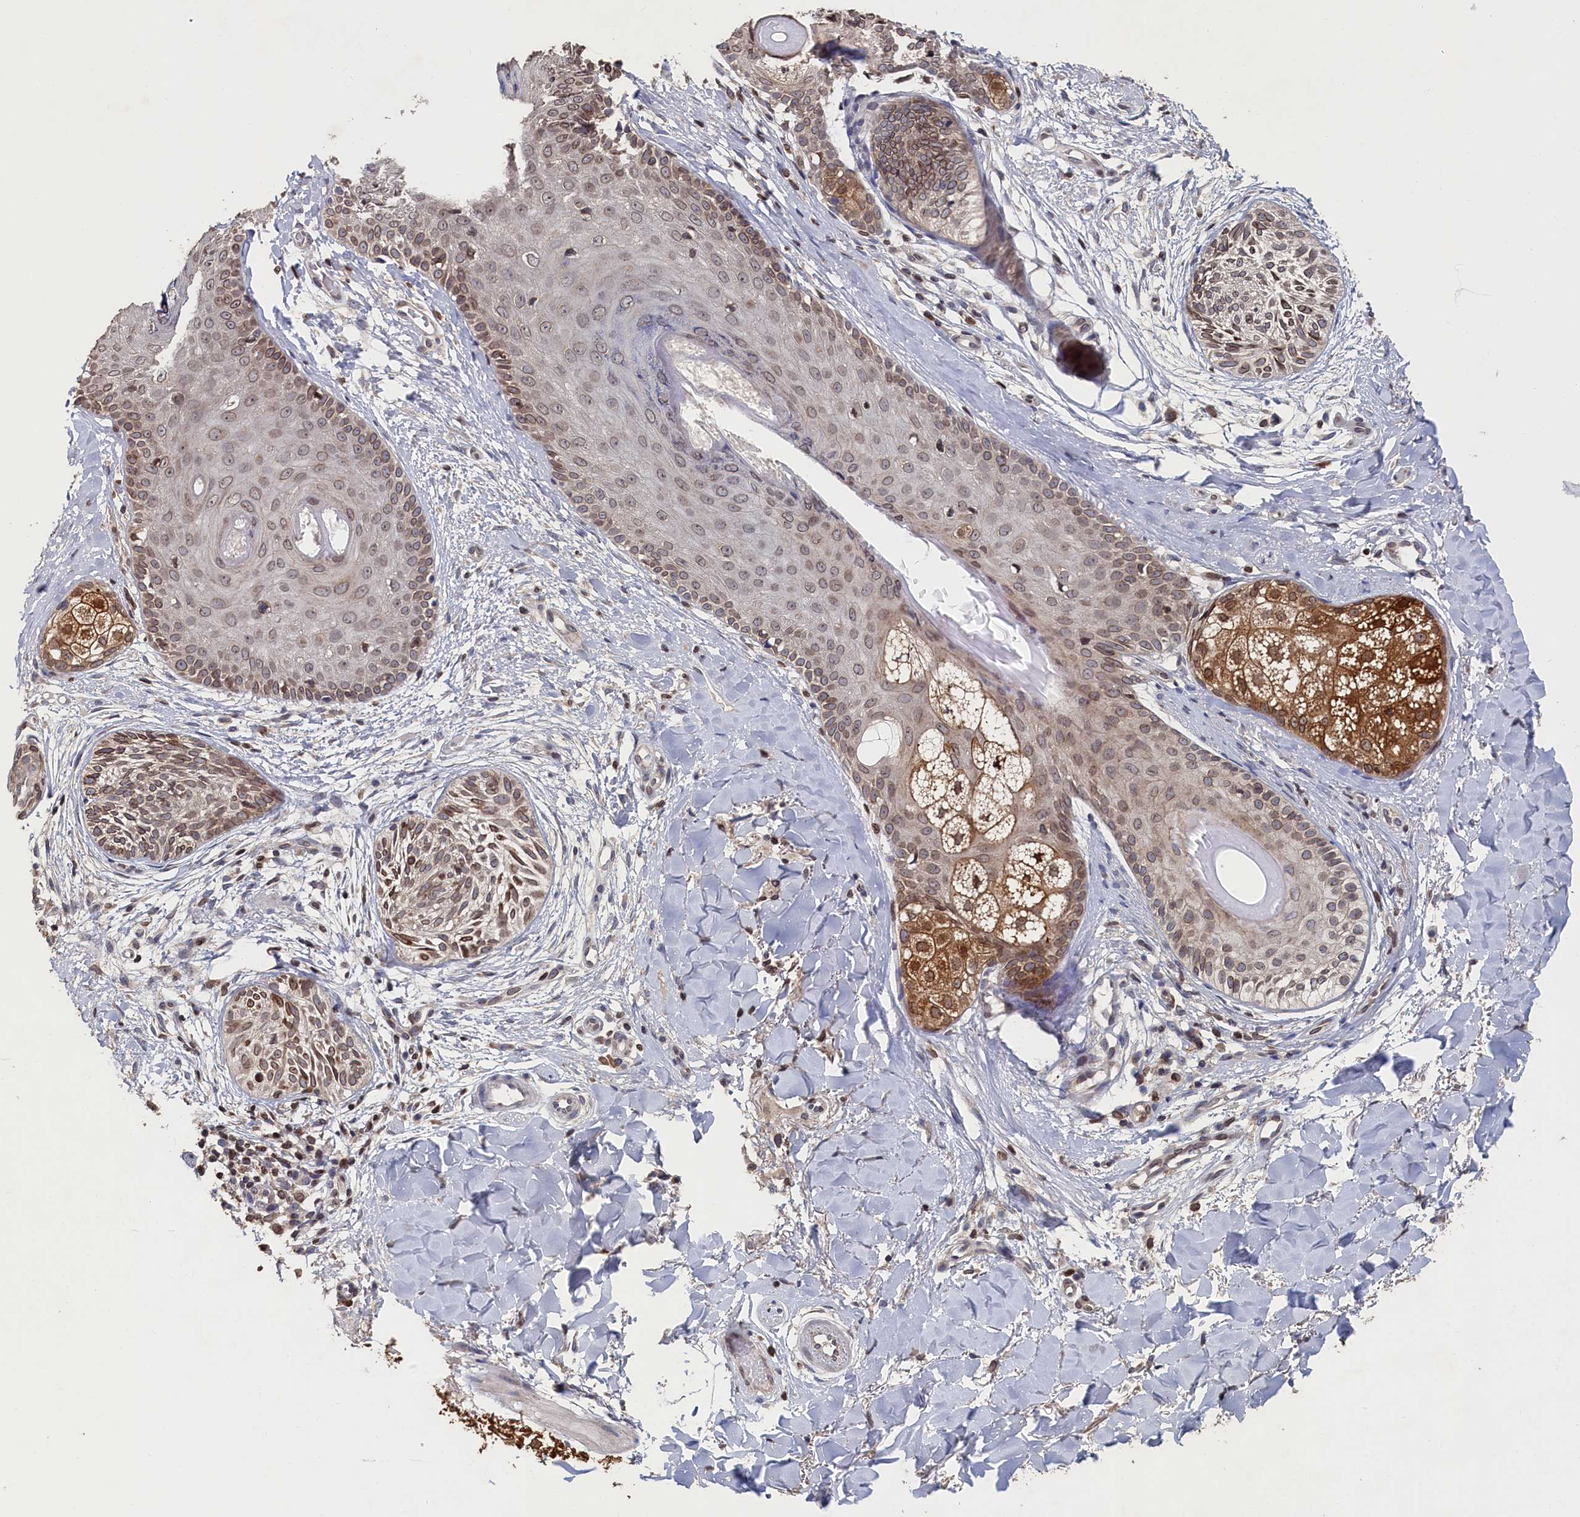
{"staining": {"intensity": "moderate", "quantity": ">75%", "location": "cytoplasmic/membranous,nuclear"}, "tissue": "skin cancer", "cell_type": "Tumor cells", "image_type": "cancer", "snomed": [{"axis": "morphology", "description": "Basal cell carcinoma"}, {"axis": "topography", "description": "Skin"}], "caption": "Immunohistochemical staining of skin cancer (basal cell carcinoma) reveals moderate cytoplasmic/membranous and nuclear protein staining in about >75% of tumor cells.", "gene": "ANKEF1", "patient": {"sex": "female", "age": 61}}